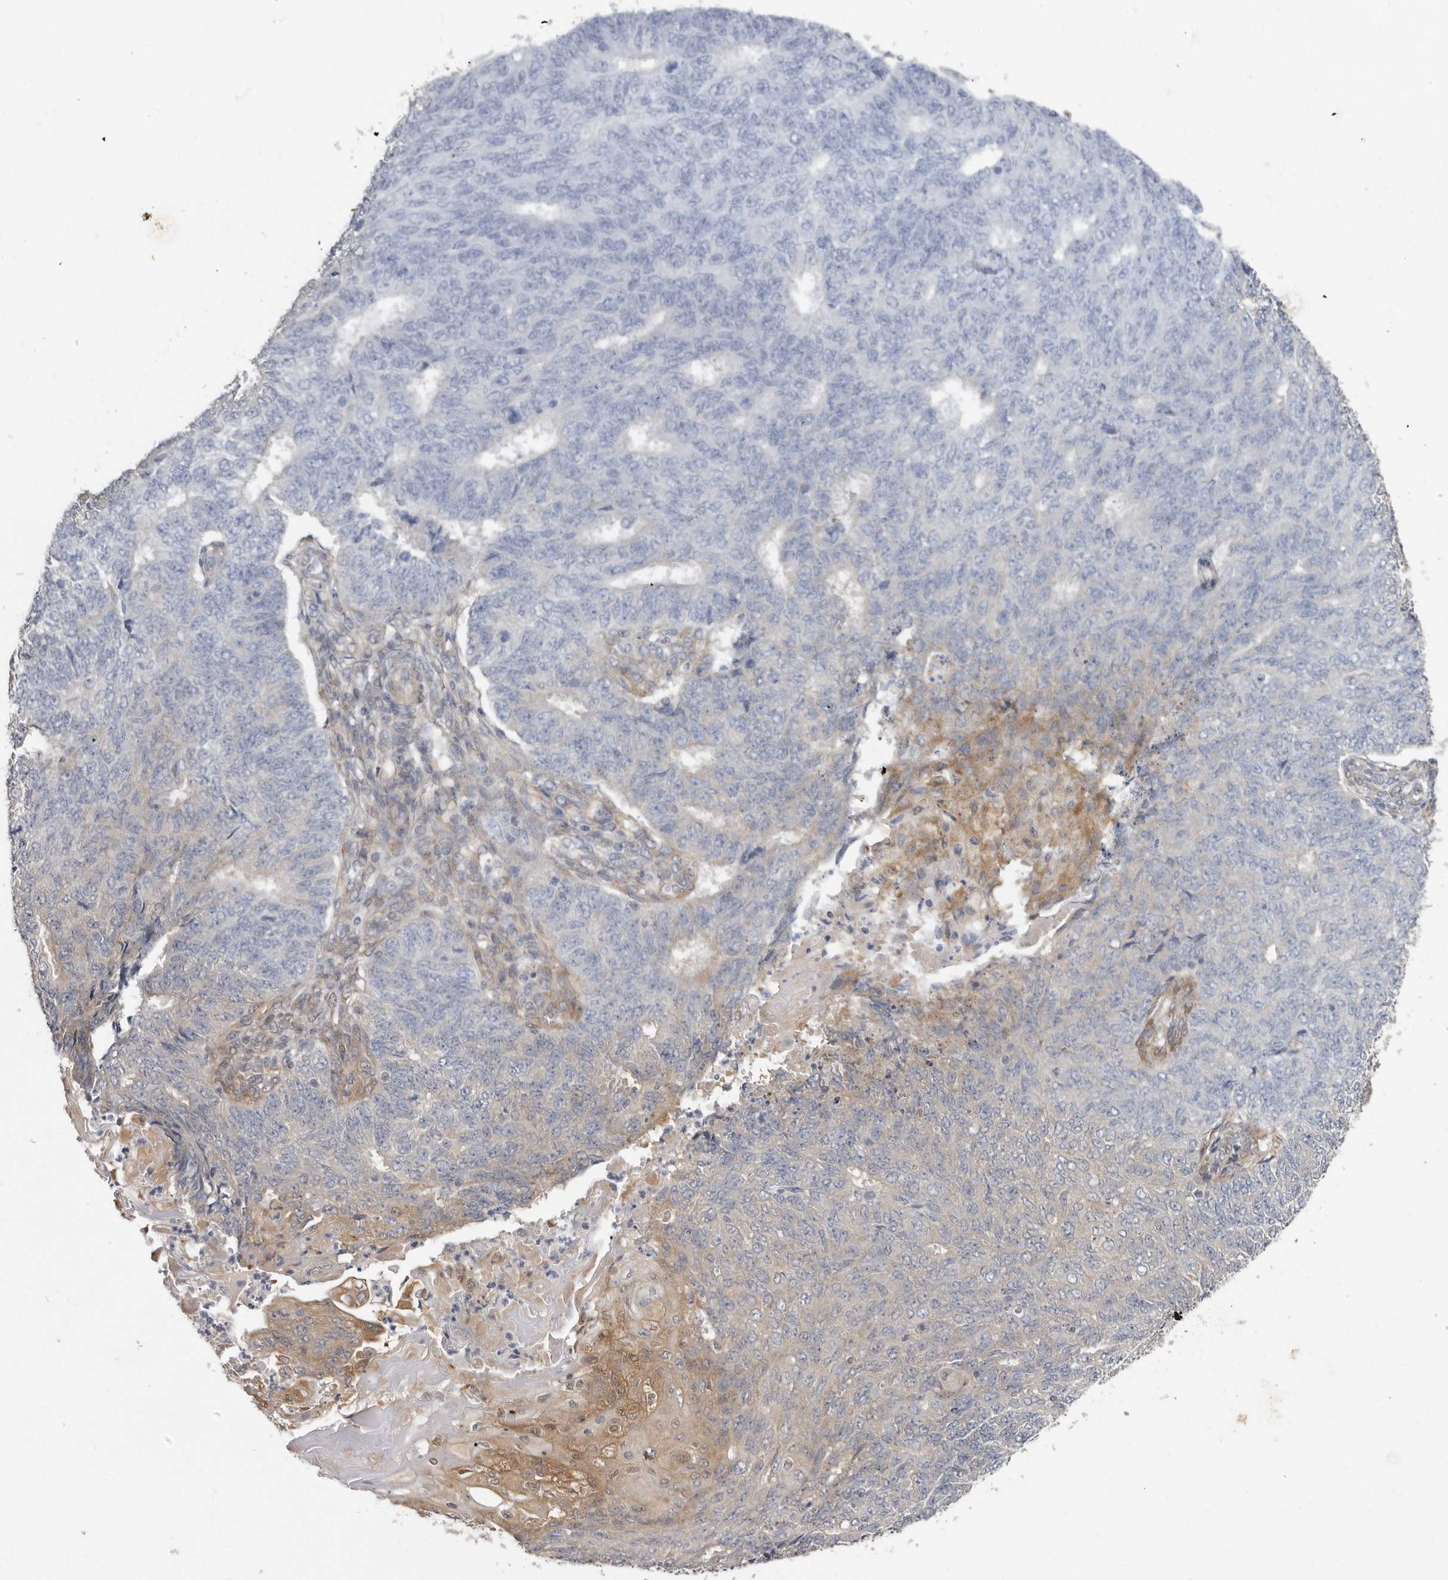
{"staining": {"intensity": "moderate", "quantity": "<25%", "location": "cytoplasmic/membranous"}, "tissue": "endometrial cancer", "cell_type": "Tumor cells", "image_type": "cancer", "snomed": [{"axis": "morphology", "description": "Adenocarcinoma, NOS"}, {"axis": "topography", "description": "Endometrium"}], "caption": "This image exhibits immunohistochemistry staining of human adenocarcinoma (endometrial), with low moderate cytoplasmic/membranous staining in about <25% of tumor cells.", "gene": "SBDS", "patient": {"sex": "female", "age": 32}}